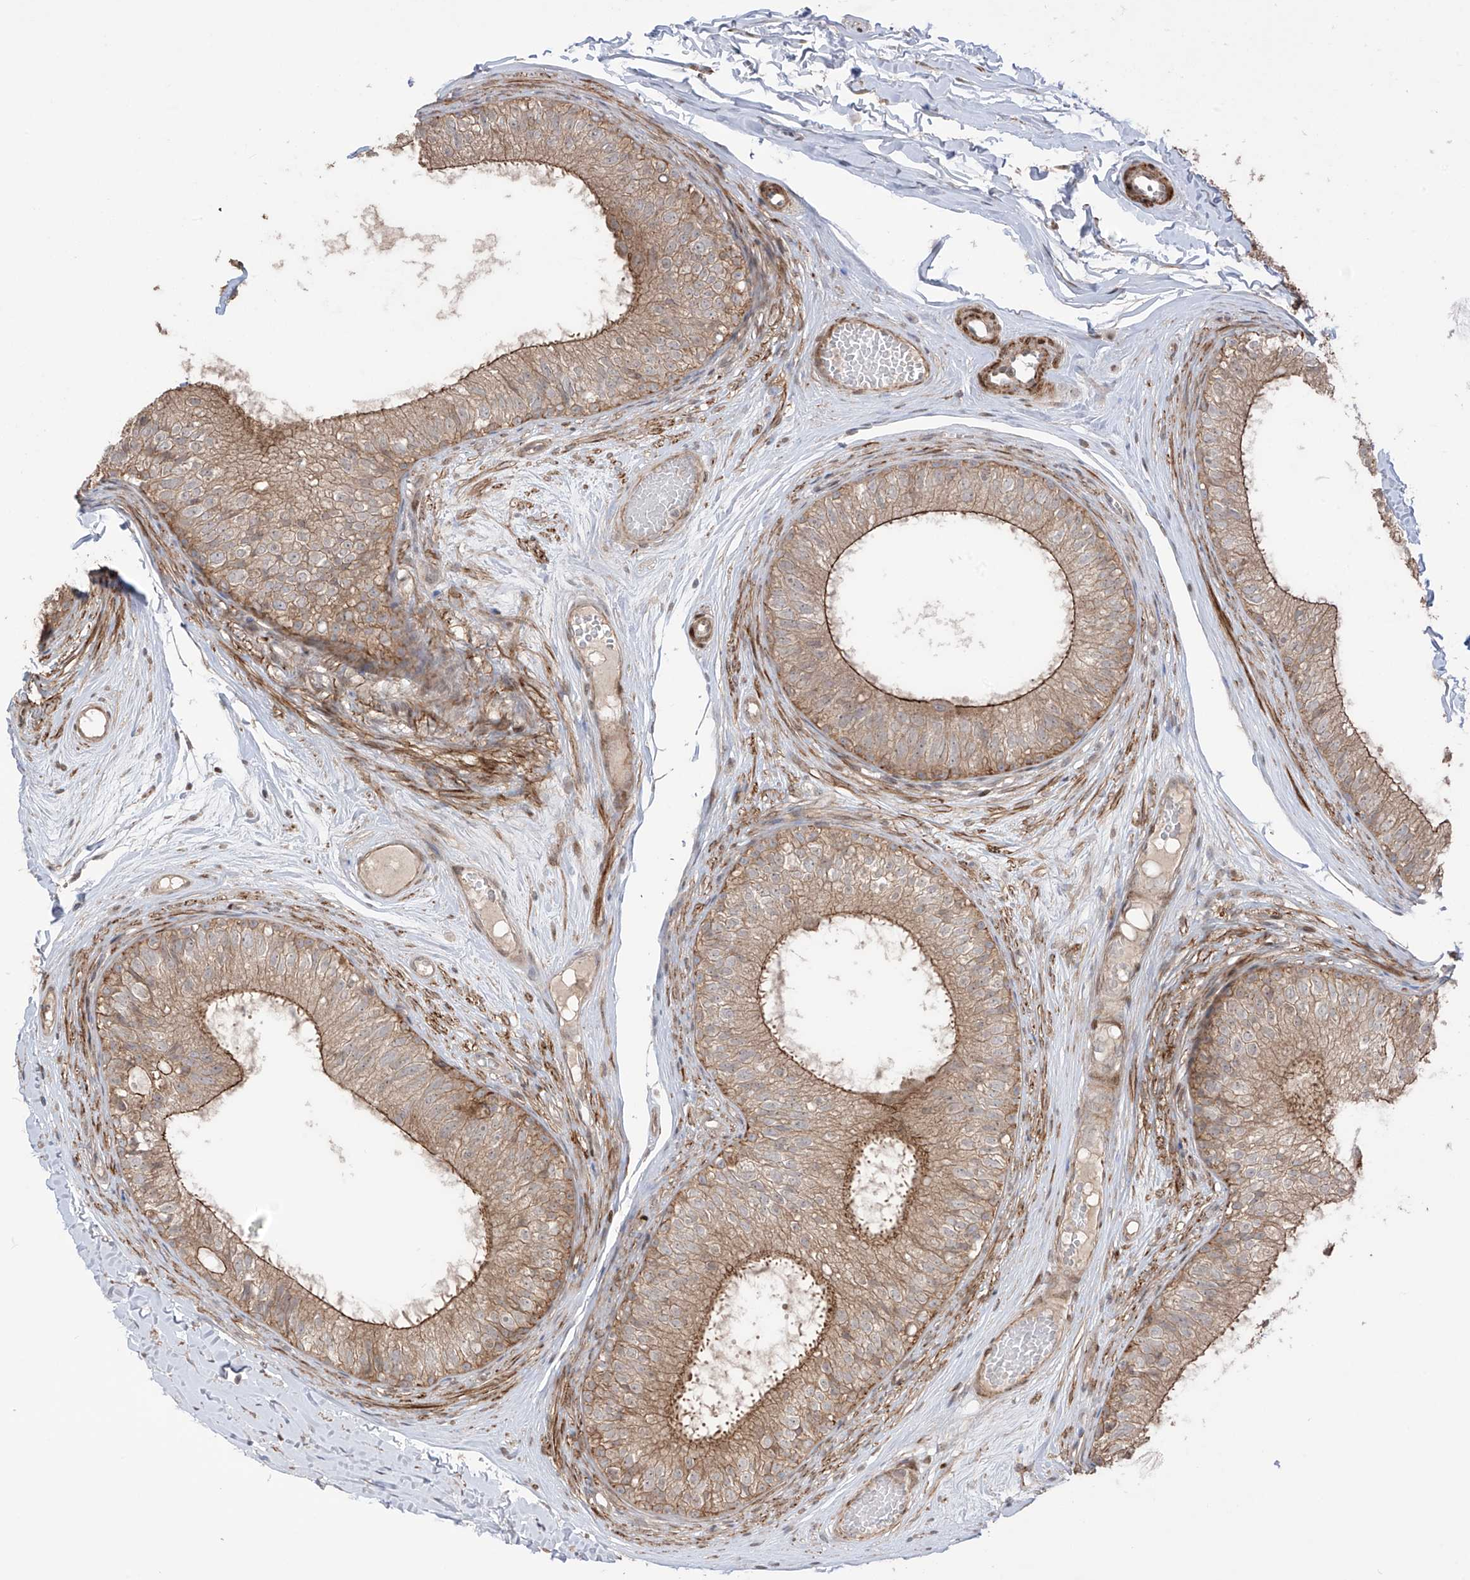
{"staining": {"intensity": "moderate", "quantity": ">75%", "location": "cytoplasmic/membranous"}, "tissue": "epididymis", "cell_type": "Glandular cells", "image_type": "normal", "snomed": [{"axis": "morphology", "description": "Normal tissue, NOS"}, {"axis": "morphology", "description": "Seminoma in situ"}, {"axis": "topography", "description": "Testis"}, {"axis": "topography", "description": "Epididymis"}], "caption": "Immunohistochemistry of benign human epididymis shows medium levels of moderate cytoplasmic/membranous staining in about >75% of glandular cells.", "gene": "LRRC74A", "patient": {"sex": "male", "age": 28}}